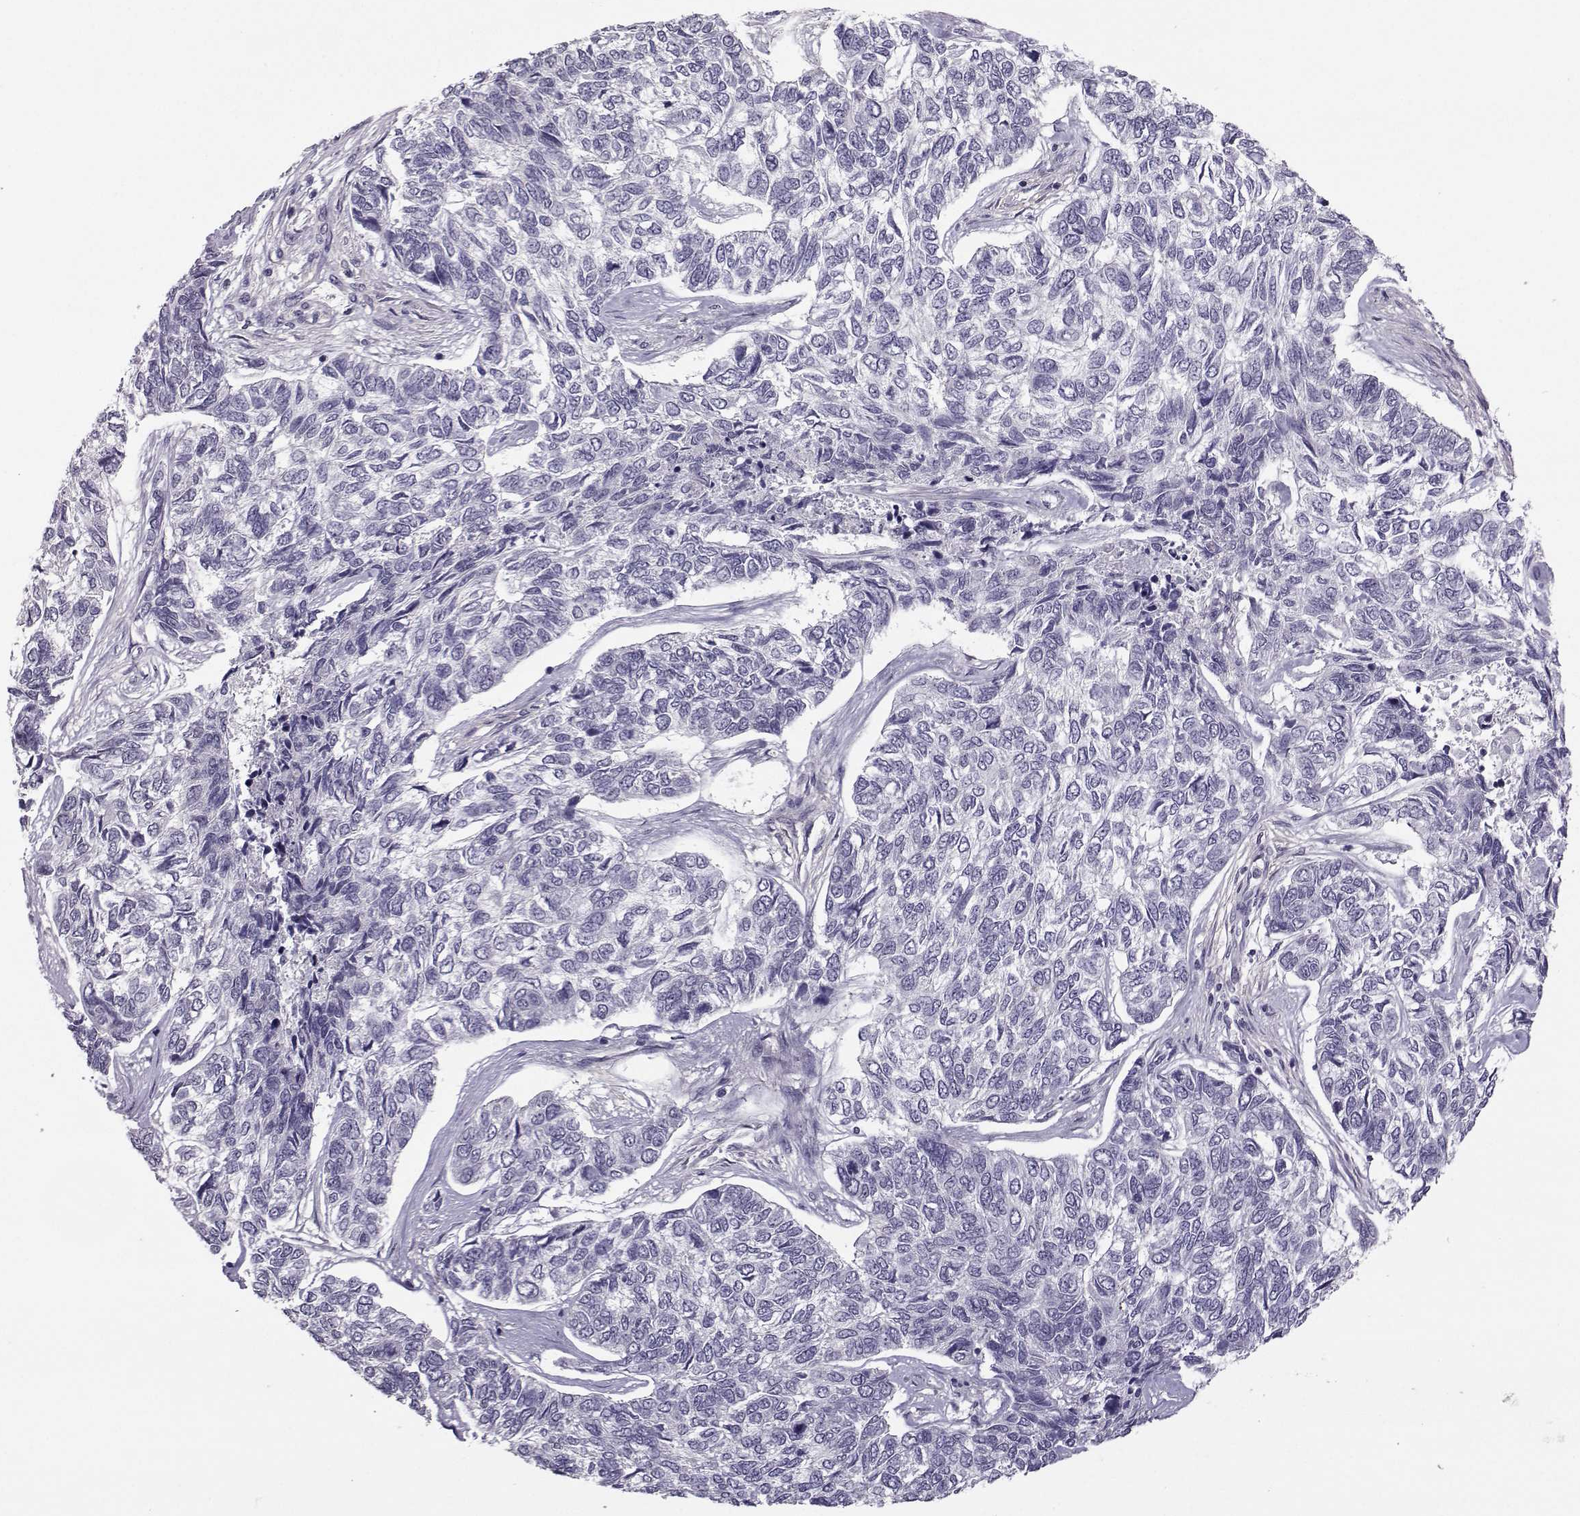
{"staining": {"intensity": "negative", "quantity": "none", "location": "none"}, "tissue": "skin cancer", "cell_type": "Tumor cells", "image_type": "cancer", "snomed": [{"axis": "morphology", "description": "Basal cell carcinoma"}, {"axis": "topography", "description": "Skin"}], "caption": "Immunohistochemistry histopathology image of basal cell carcinoma (skin) stained for a protein (brown), which displays no expression in tumor cells.", "gene": "FCAMR", "patient": {"sex": "female", "age": 65}}